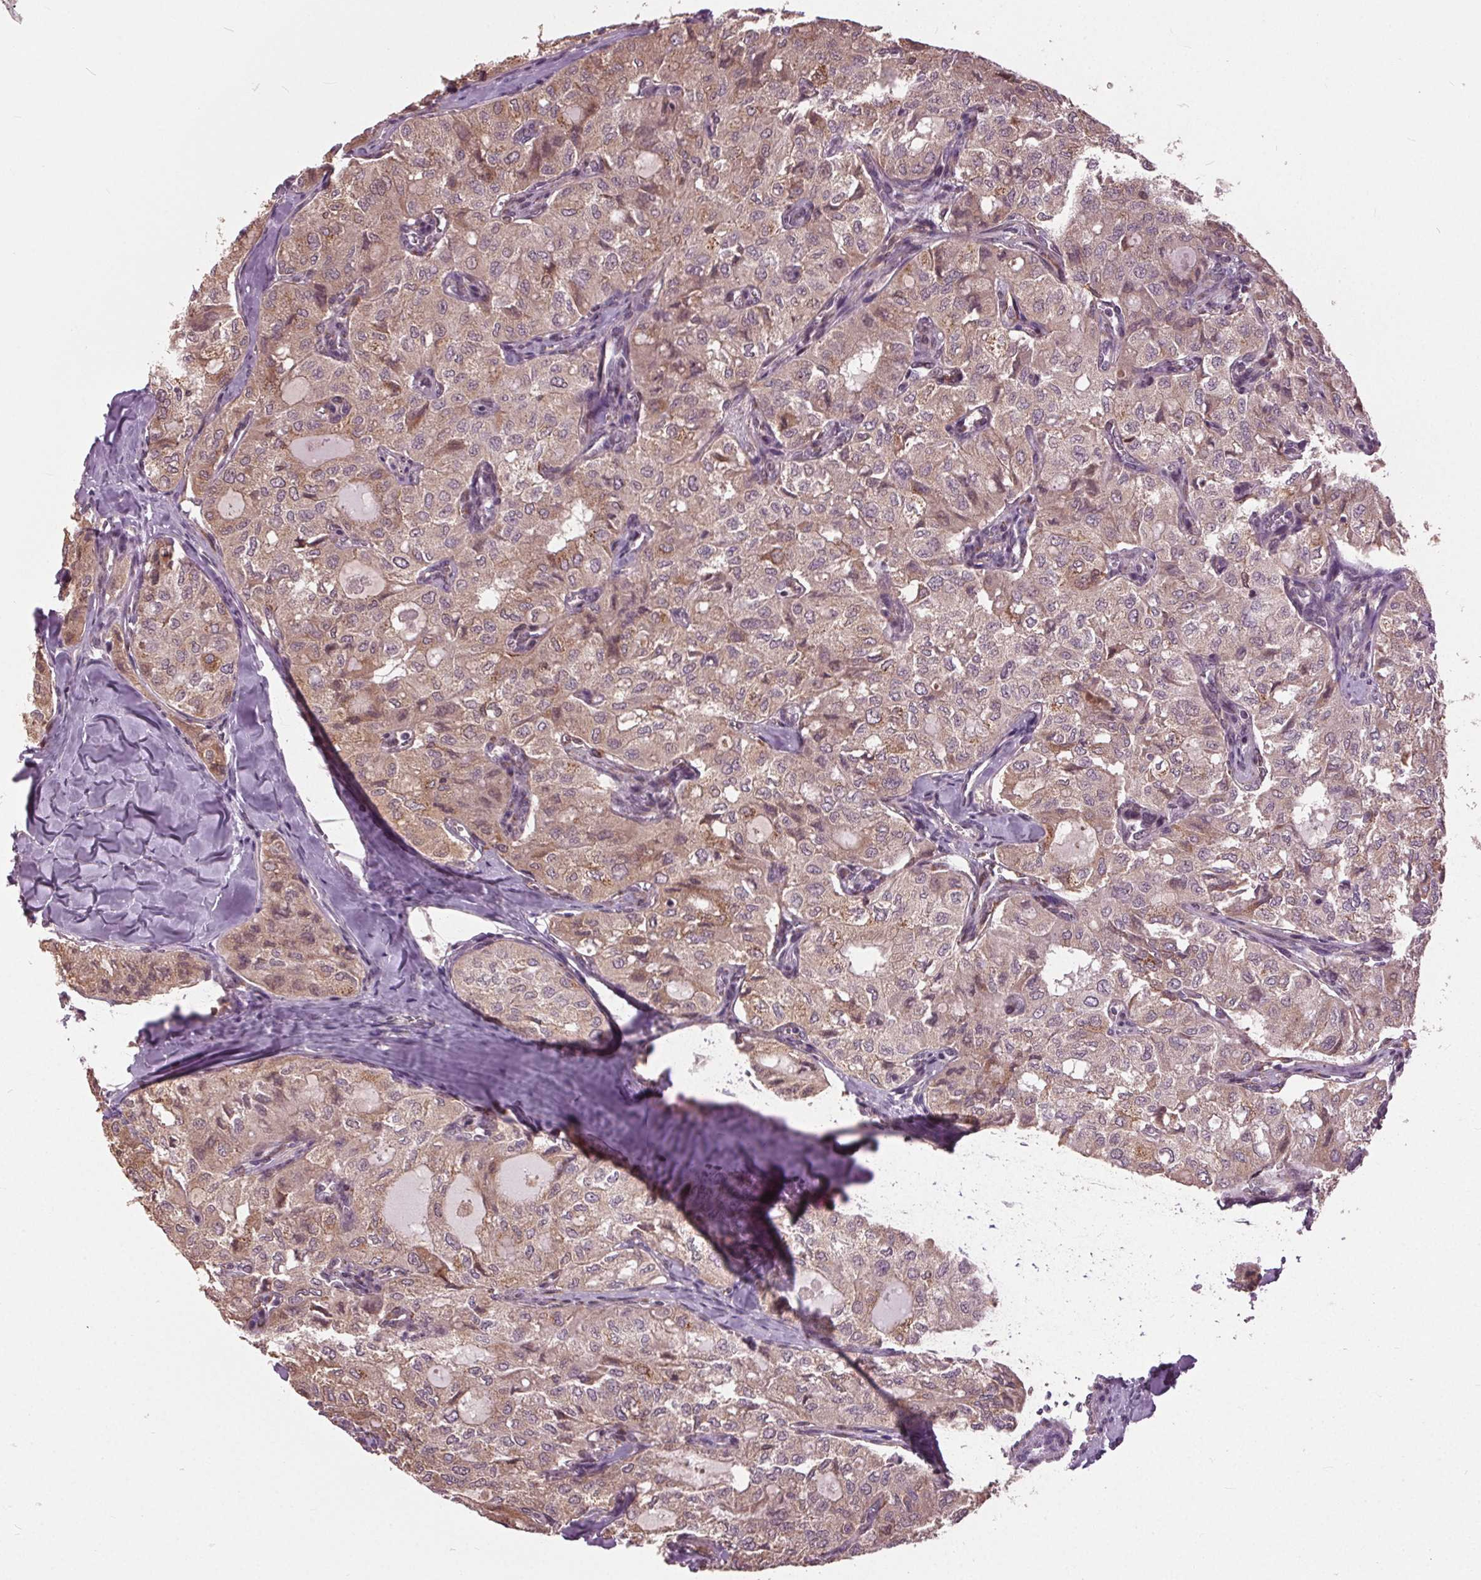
{"staining": {"intensity": "weak", "quantity": "25%-75%", "location": "cytoplasmic/membranous"}, "tissue": "thyroid cancer", "cell_type": "Tumor cells", "image_type": "cancer", "snomed": [{"axis": "morphology", "description": "Follicular adenoma carcinoma, NOS"}, {"axis": "topography", "description": "Thyroid gland"}], "caption": "A high-resolution image shows immunohistochemistry staining of thyroid cancer, which reveals weak cytoplasmic/membranous positivity in approximately 25%-75% of tumor cells. (DAB IHC, brown staining for protein, blue staining for nuclei).", "gene": "BSDC1", "patient": {"sex": "male", "age": 75}}